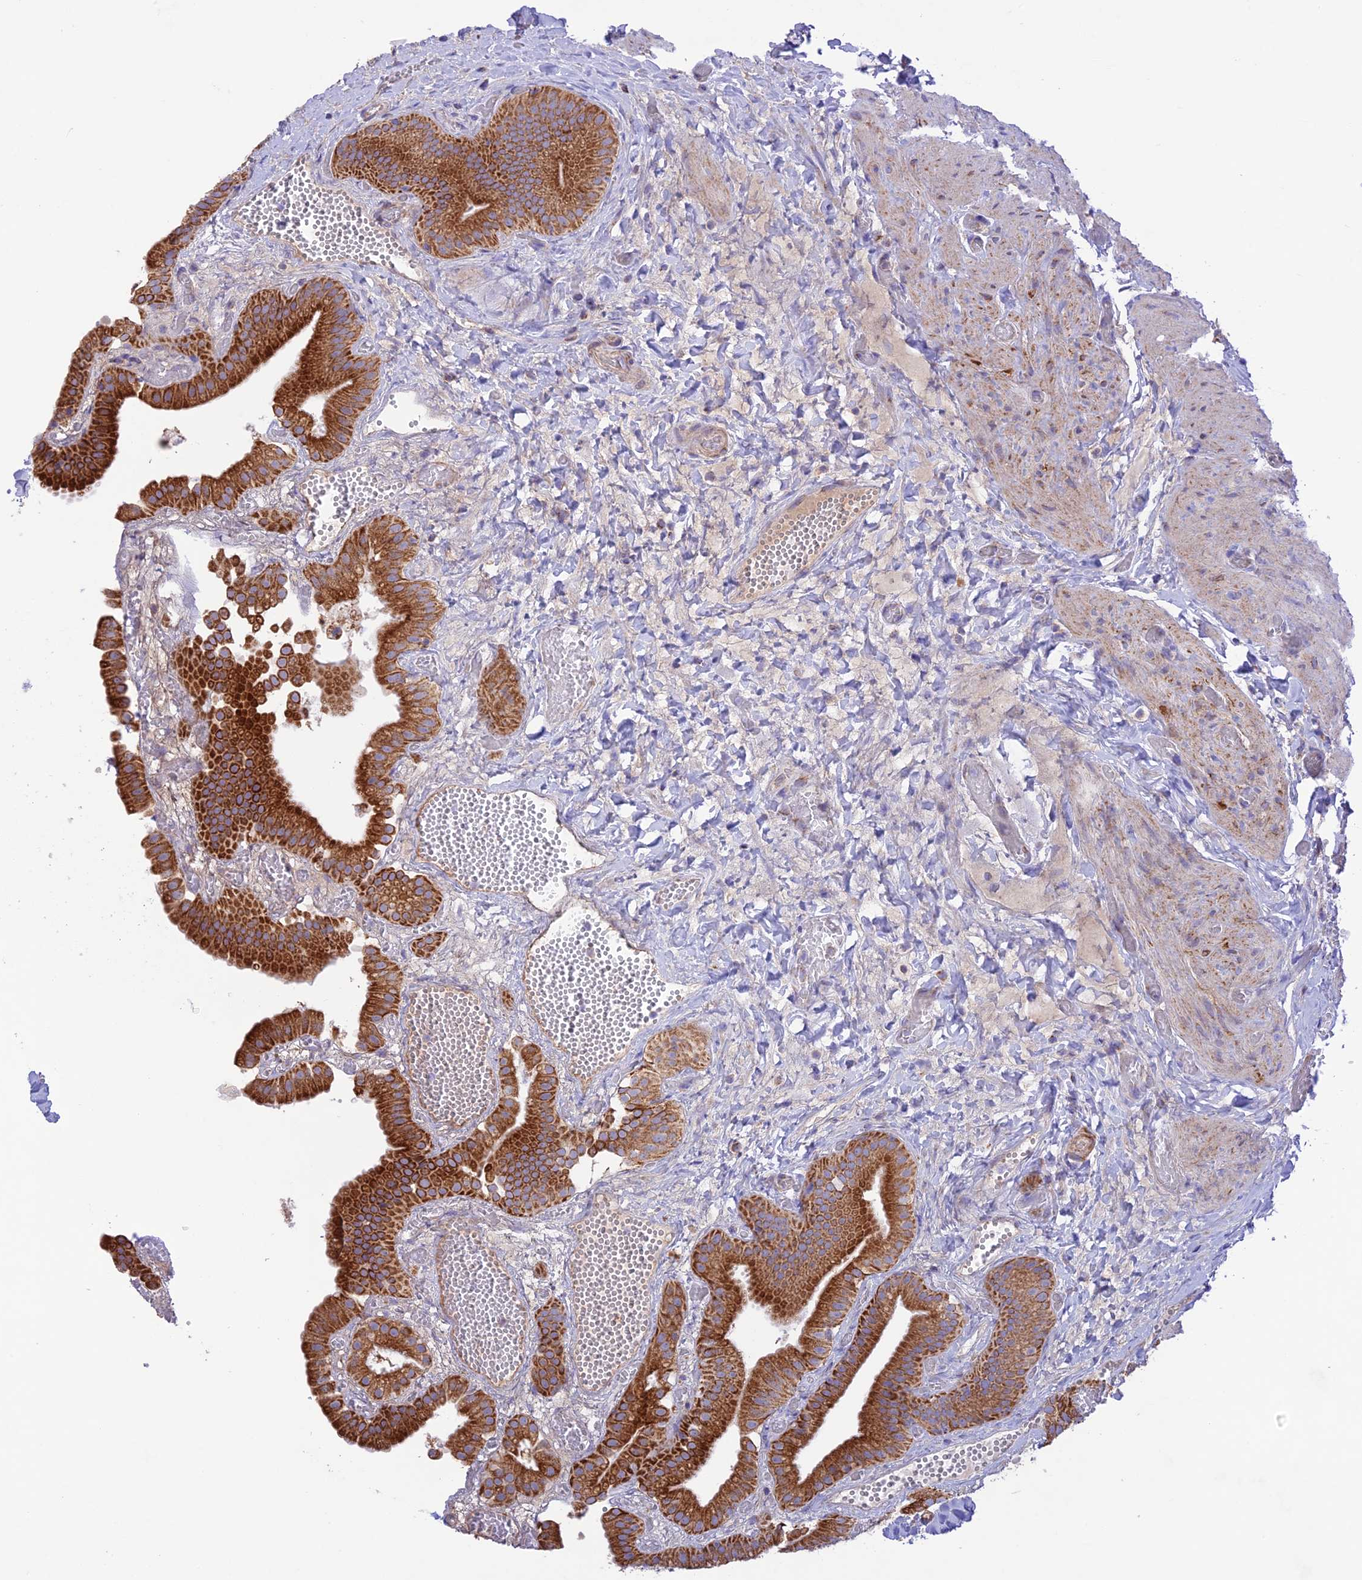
{"staining": {"intensity": "strong", "quantity": ">75%", "location": "cytoplasmic/membranous"}, "tissue": "gallbladder", "cell_type": "Glandular cells", "image_type": "normal", "snomed": [{"axis": "morphology", "description": "Normal tissue, NOS"}, {"axis": "topography", "description": "Gallbladder"}], "caption": "Protein positivity by immunohistochemistry reveals strong cytoplasmic/membranous staining in about >75% of glandular cells in normal gallbladder.", "gene": "UAP1L1", "patient": {"sex": "female", "age": 64}}